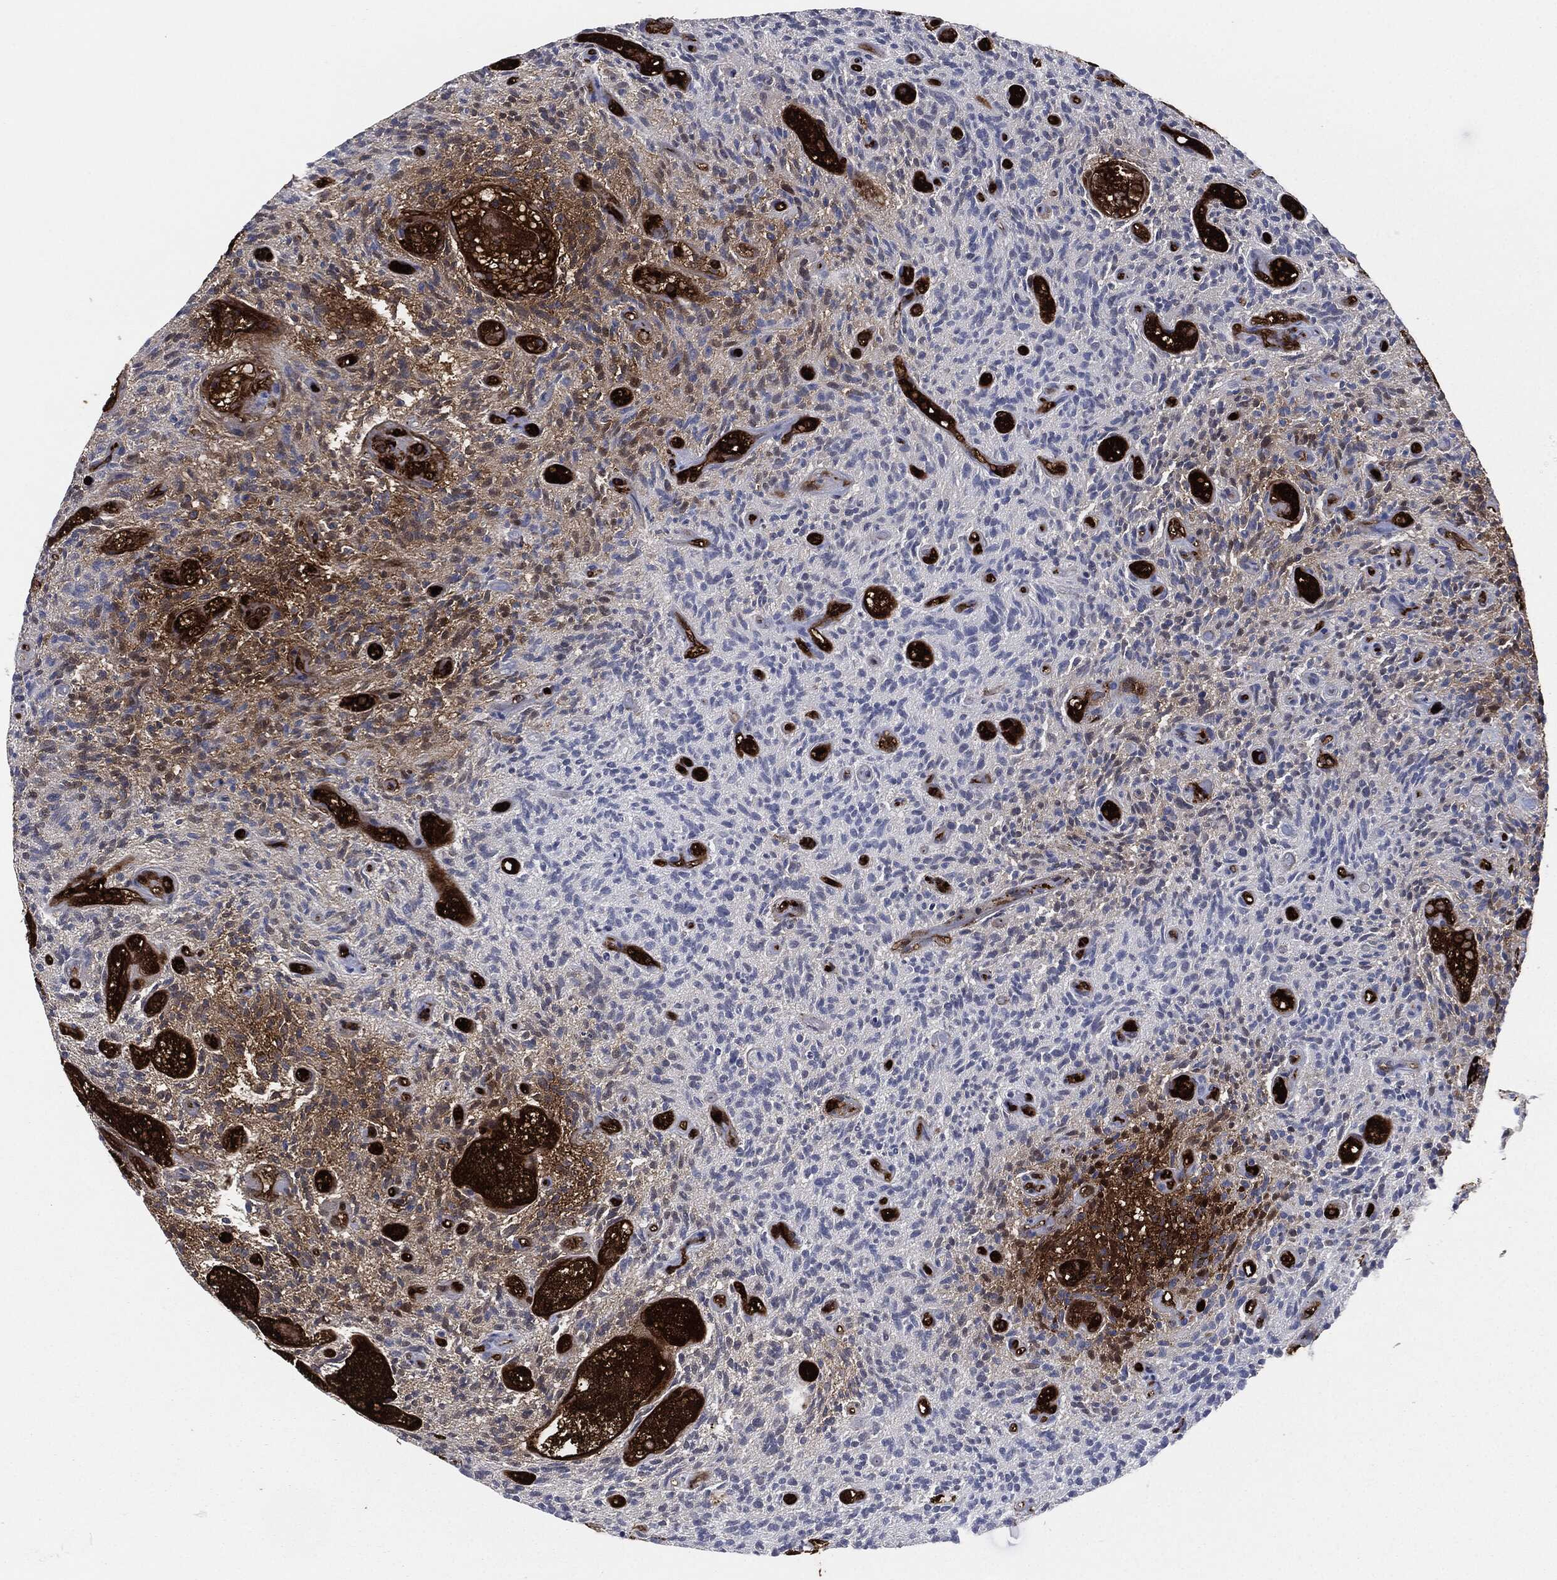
{"staining": {"intensity": "weak", "quantity": "<25%", "location": "cytoplasmic/membranous"}, "tissue": "glioma", "cell_type": "Tumor cells", "image_type": "cancer", "snomed": [{"axis": "morphology", "description": "Glioma, malignant, High grade"}, {"axis": "topography", "description": "Brain"}], "caption": "There is no significant positivity in tumor cells of malignant glioma (high-grade). (Brightfield microscopy of DAB (3,3'-diaminobenzidine) immunohistochemistry (IHC) at high magnification).", "gene": "APOB", "patient": {"sex": "male", "age": 64}}